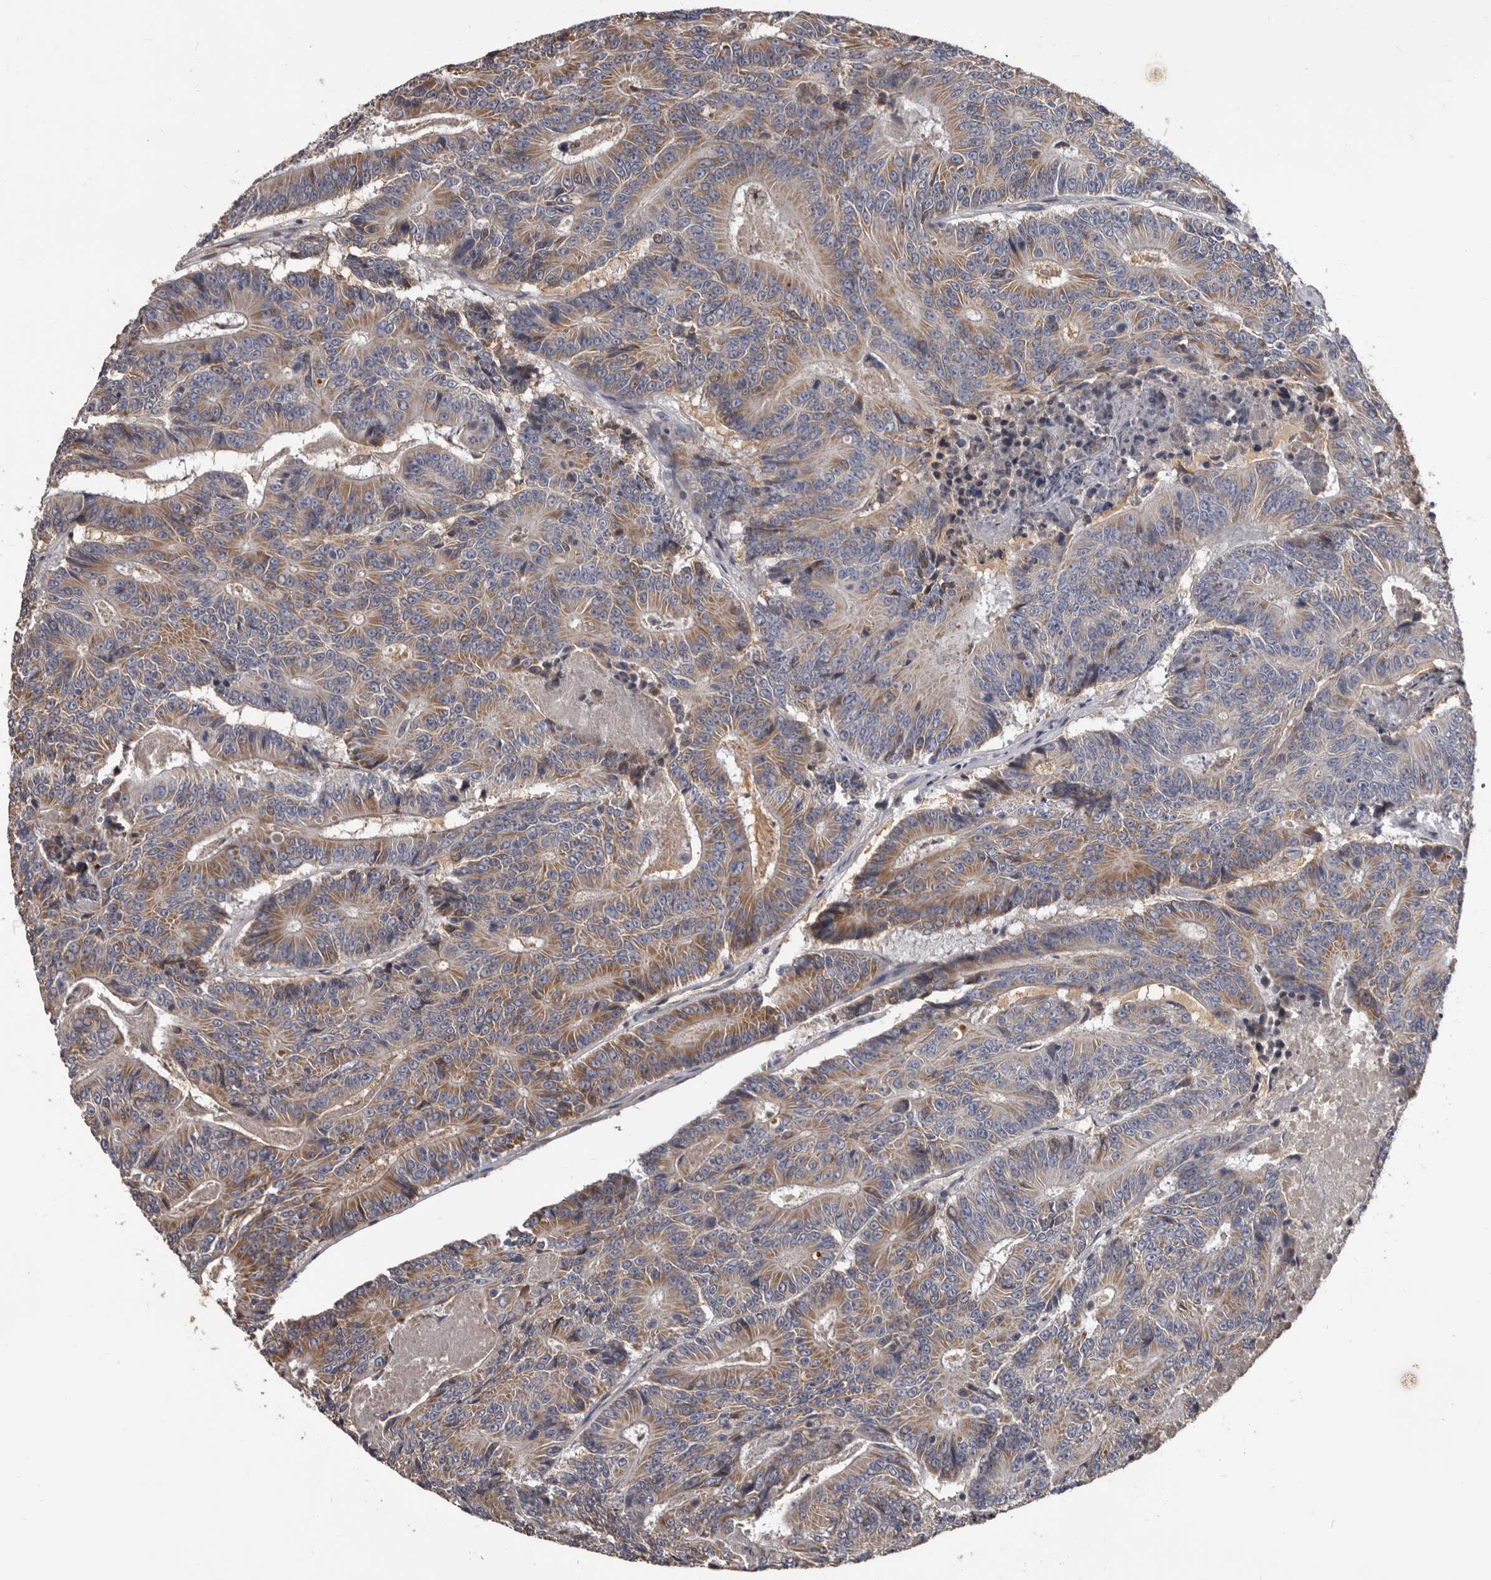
{"staining": {"intensity": "moderate", "quantity": ">75%", "location": "cytoplasmic/membranous"}, "tissue": "colorectal cancer", "cell_type": "Tumor cells", "image_type": "cancer", "snomed": [{"axis": "morphology", "description": "Adenocarcinoma, NOS"}, {"axis": "topography", "description": "Colon"}], "caption": "Brown immunohistochemical staining in human colorectal adenocarcinoma shows moderate cytoplasmic/membranous positivity in approximately >75% of tumor cells.", "gene": "ALDH5A1", "patient": {"sex": "male", "age": 83}}